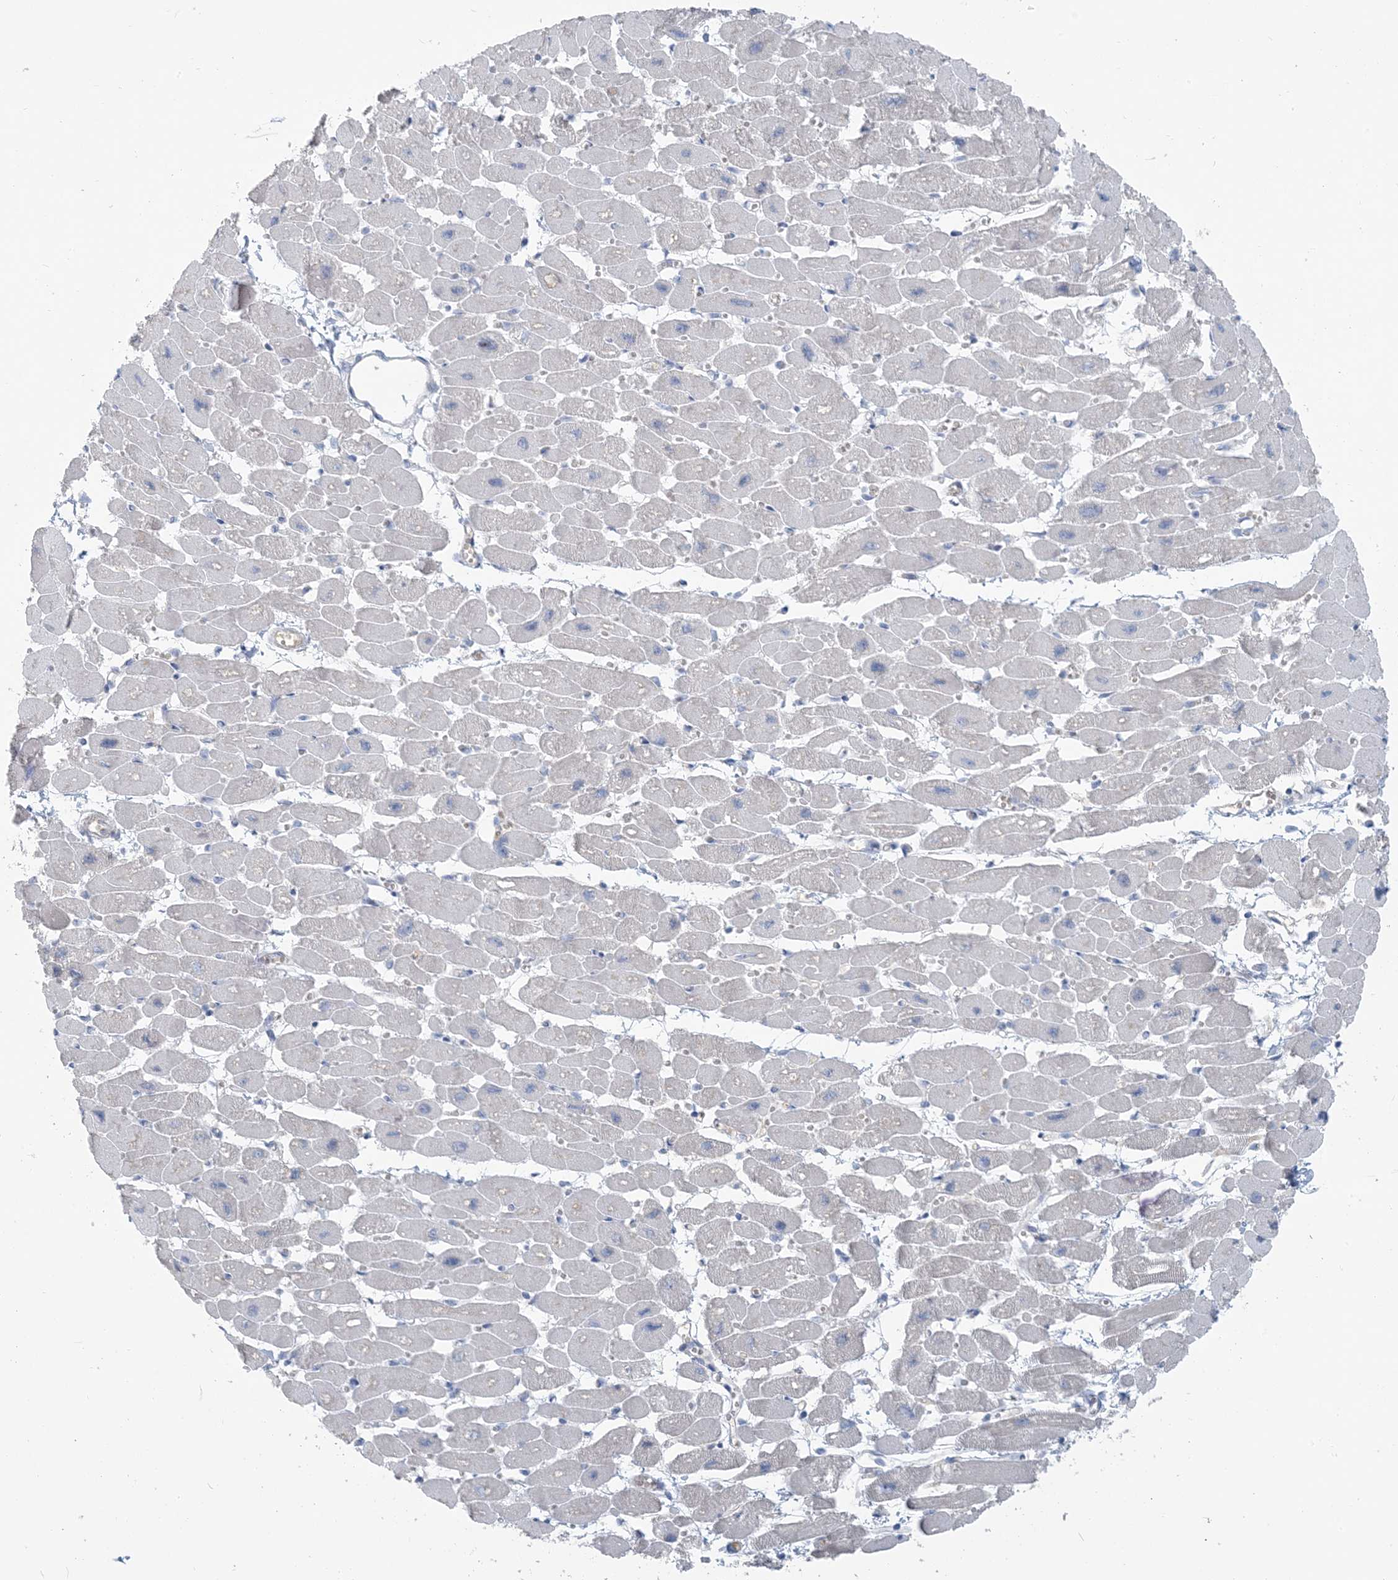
{"staining": {"intensity": "negative", "quantity": "none", "location": "none"}, "tissue": "heart muscle", "cell_type": "Cardiomyocytes", "image_type": "normal", "snomed": [{"axis": "morphology", "description": "Normal tissue, NOS"}, {"axis": "topography", "description": "Heart"}], "caption": "IHC micrograph of benign heart muscle: human heart muscle stained with DAB (3,3'-diaminobenzidine) shows no significant protein staining in cardiomyocytes.", "gene": "SCML1", "patient": {"sex": "female", "age": 54}}